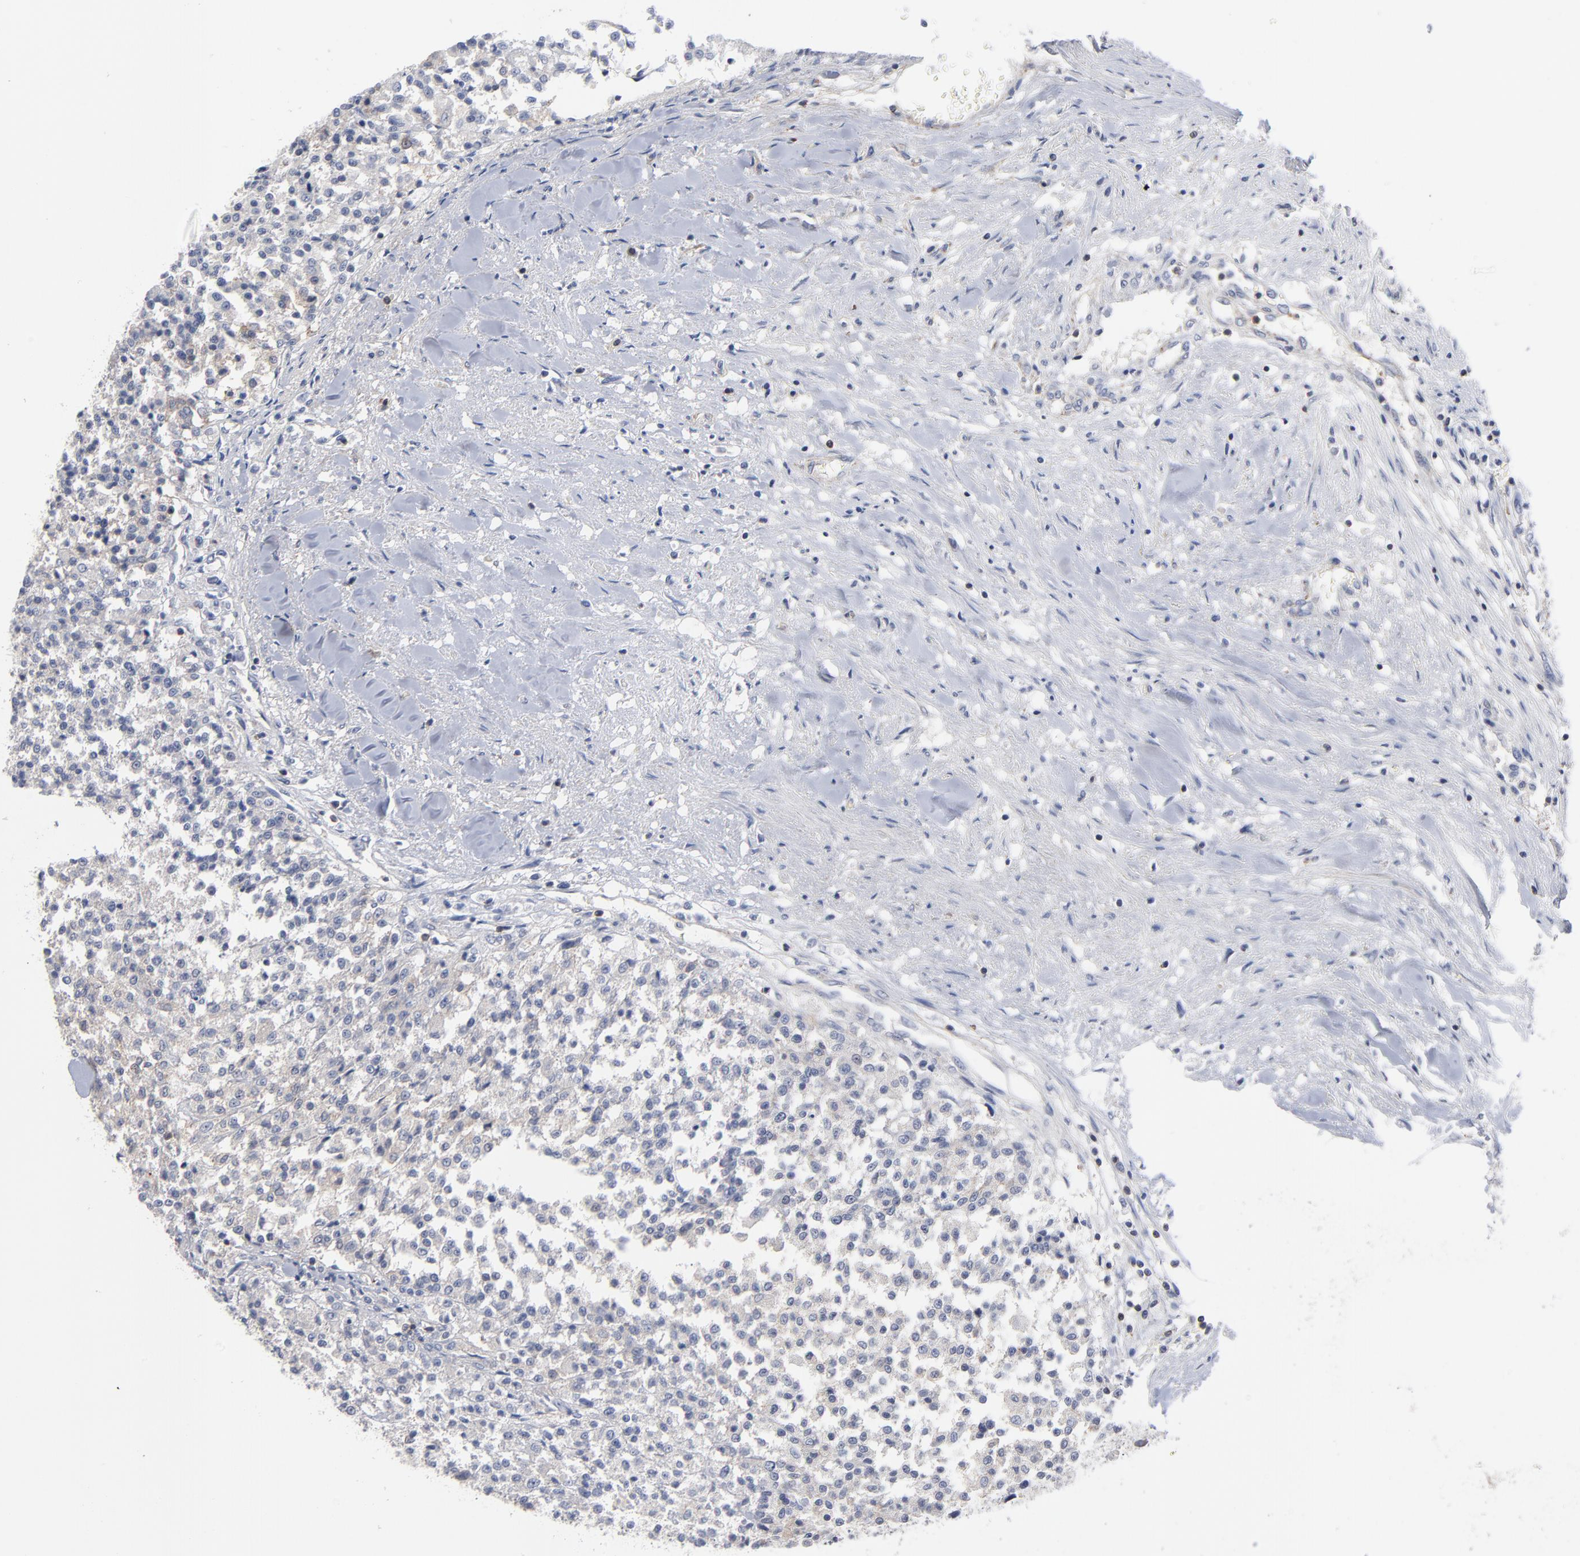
{"staining": {"intensity": "negative", "quantity": "none", "location": "none"}, "tissue": "testis cancer", "cell_type": "Tumor cells", "image_type": "cancer", "snomed": [{"axis": "morphology", "description": "Seminoma, NOS"}, {"axis": "topography", "description": "Testis"}], "caption": "Immunohistochemical staining of human testis seminoma displays no significant staining in tumor cells.", "gene": "PDLIM2", "patient": {"sex": "male", "age": 59}}